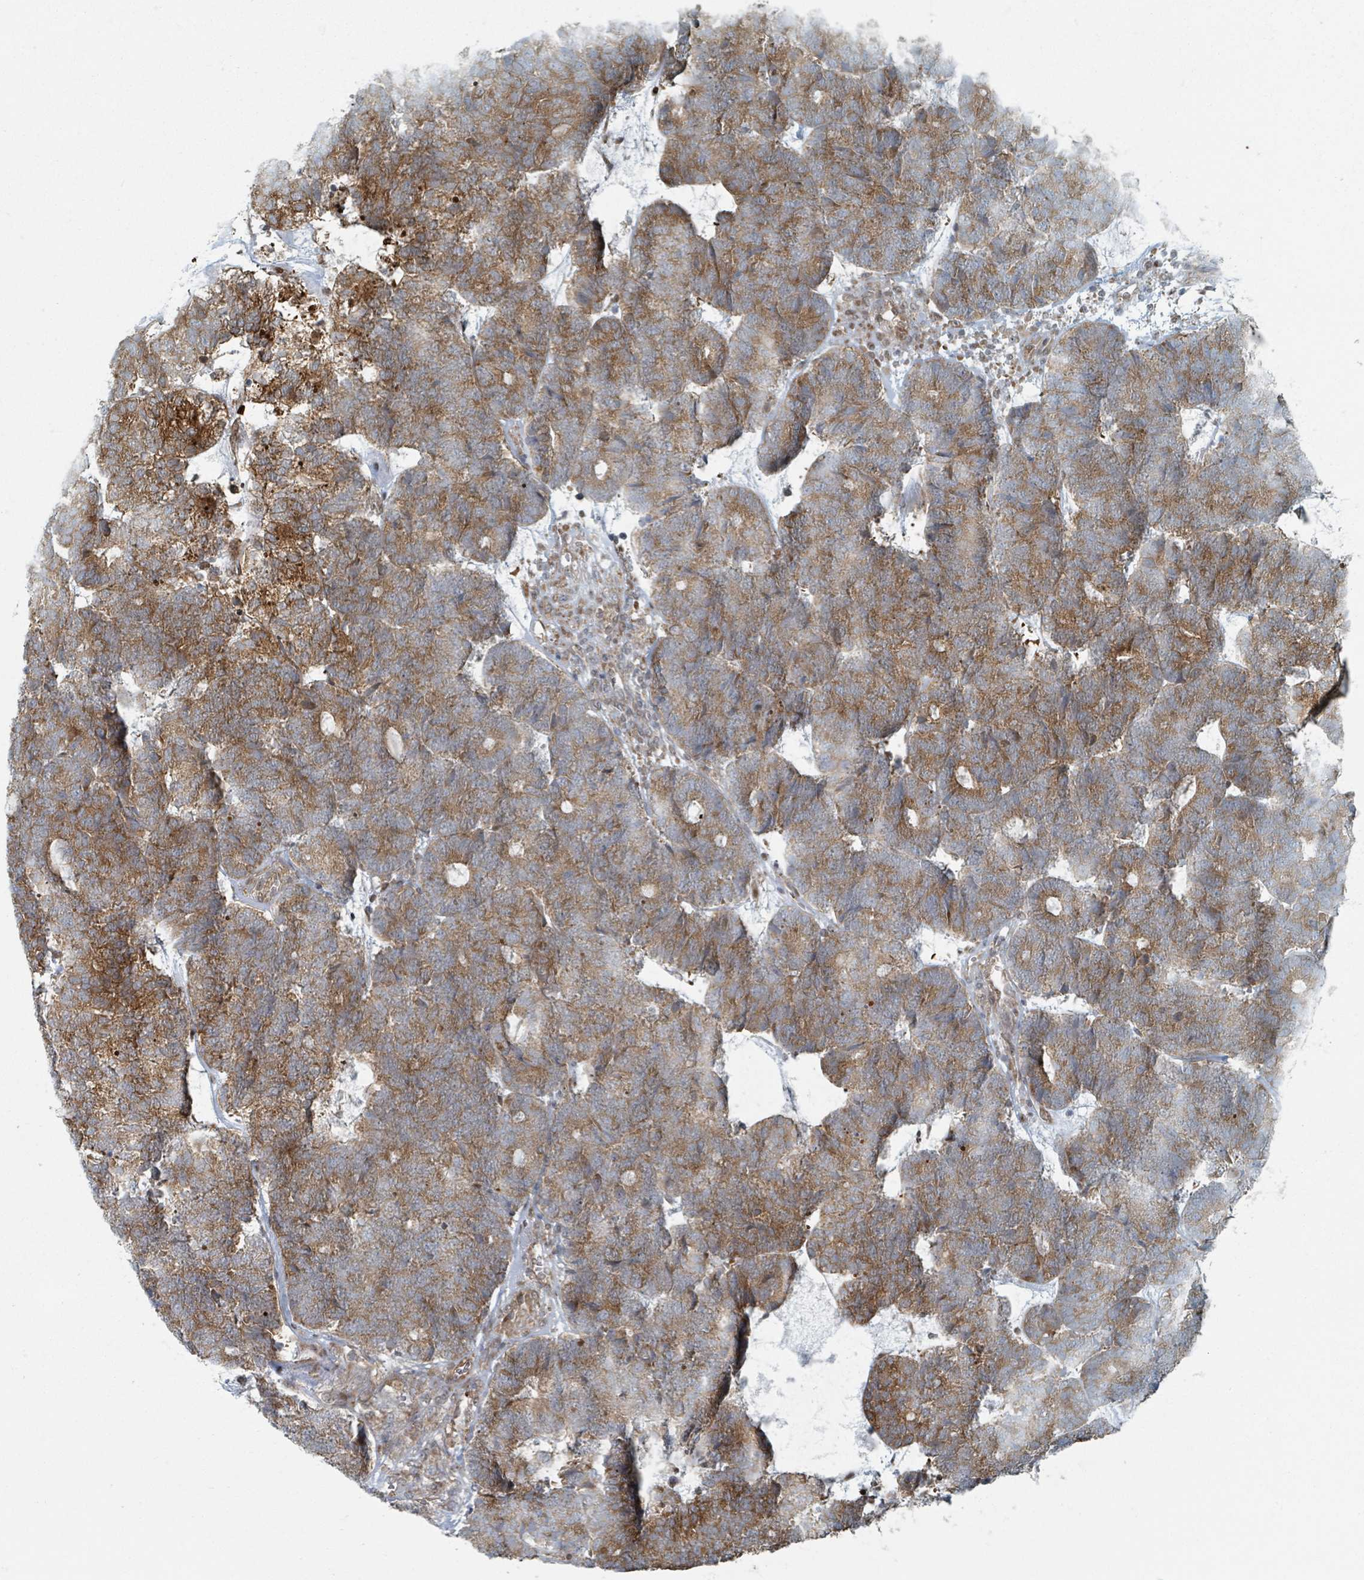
{"staining": {"intensity": "moderate", "quantity": ">75%", "location": "cytoplasmic/membranous"}, "tissue": "head and neck cancer", "cell_type": "Tumor cells", "image_type": "cancer", "snomed": [{"axis": "morphology", "description": "Adenocarcinoma, NOS"}, {"axis": "topography", "description": "Head-Neck"}], "caption": "Protein analysis of head and neck cancer (adenocarcinoma) tissue demonstrates moderate cytoplasmic/membranous positivity in approximately >75% of tumor cells. (brown staining indicates protein expression, while blue staining denotes nuclei).", "gene": "RHPN2", "patient": {"sex": "female", "age": 81}}